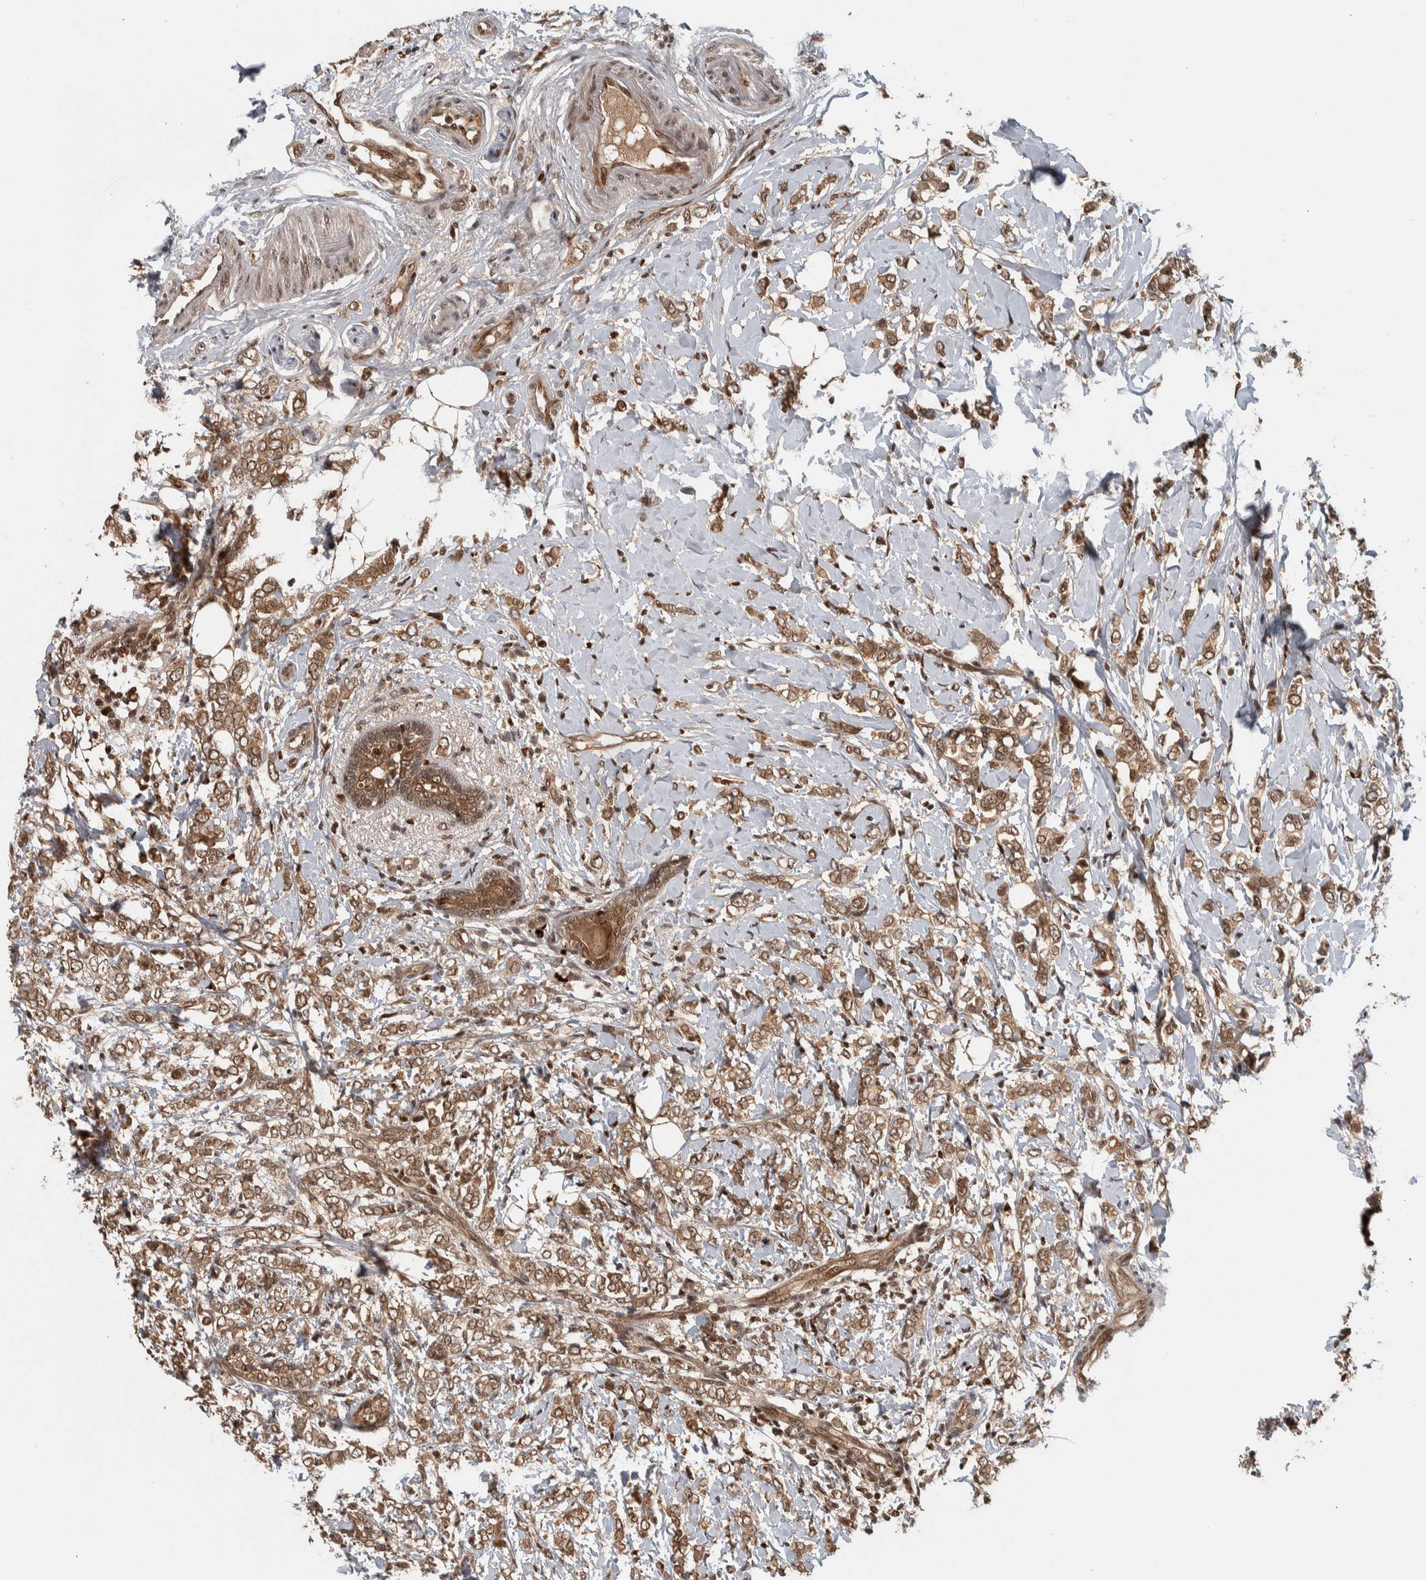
{"staining": {"intensity": "moderate", "quantity": ">75%", "location": "cytoplasmic/membranous,nuclear"}, "tissue": "breast cancer", "cell_type": "Tumor cells", "image_type": "cancer", "snomed": [{"axis": "morphology", "description": "Normal tissue, NOS"}, {"axis": "morphology", "description": "Lobular carcinoma"}, {"axis": "topography", "description": "Breast"}], "caption": "Approximately >75% of tumor cells in human lobular carcinoma (breast) demonstrate moderate cytoplasmic/membranous and nuclear protein expression as visualized by brown immunohistochemical staining.", "gene": "RPS6KA4", "patient": {"sex": "female", "age": 47}}